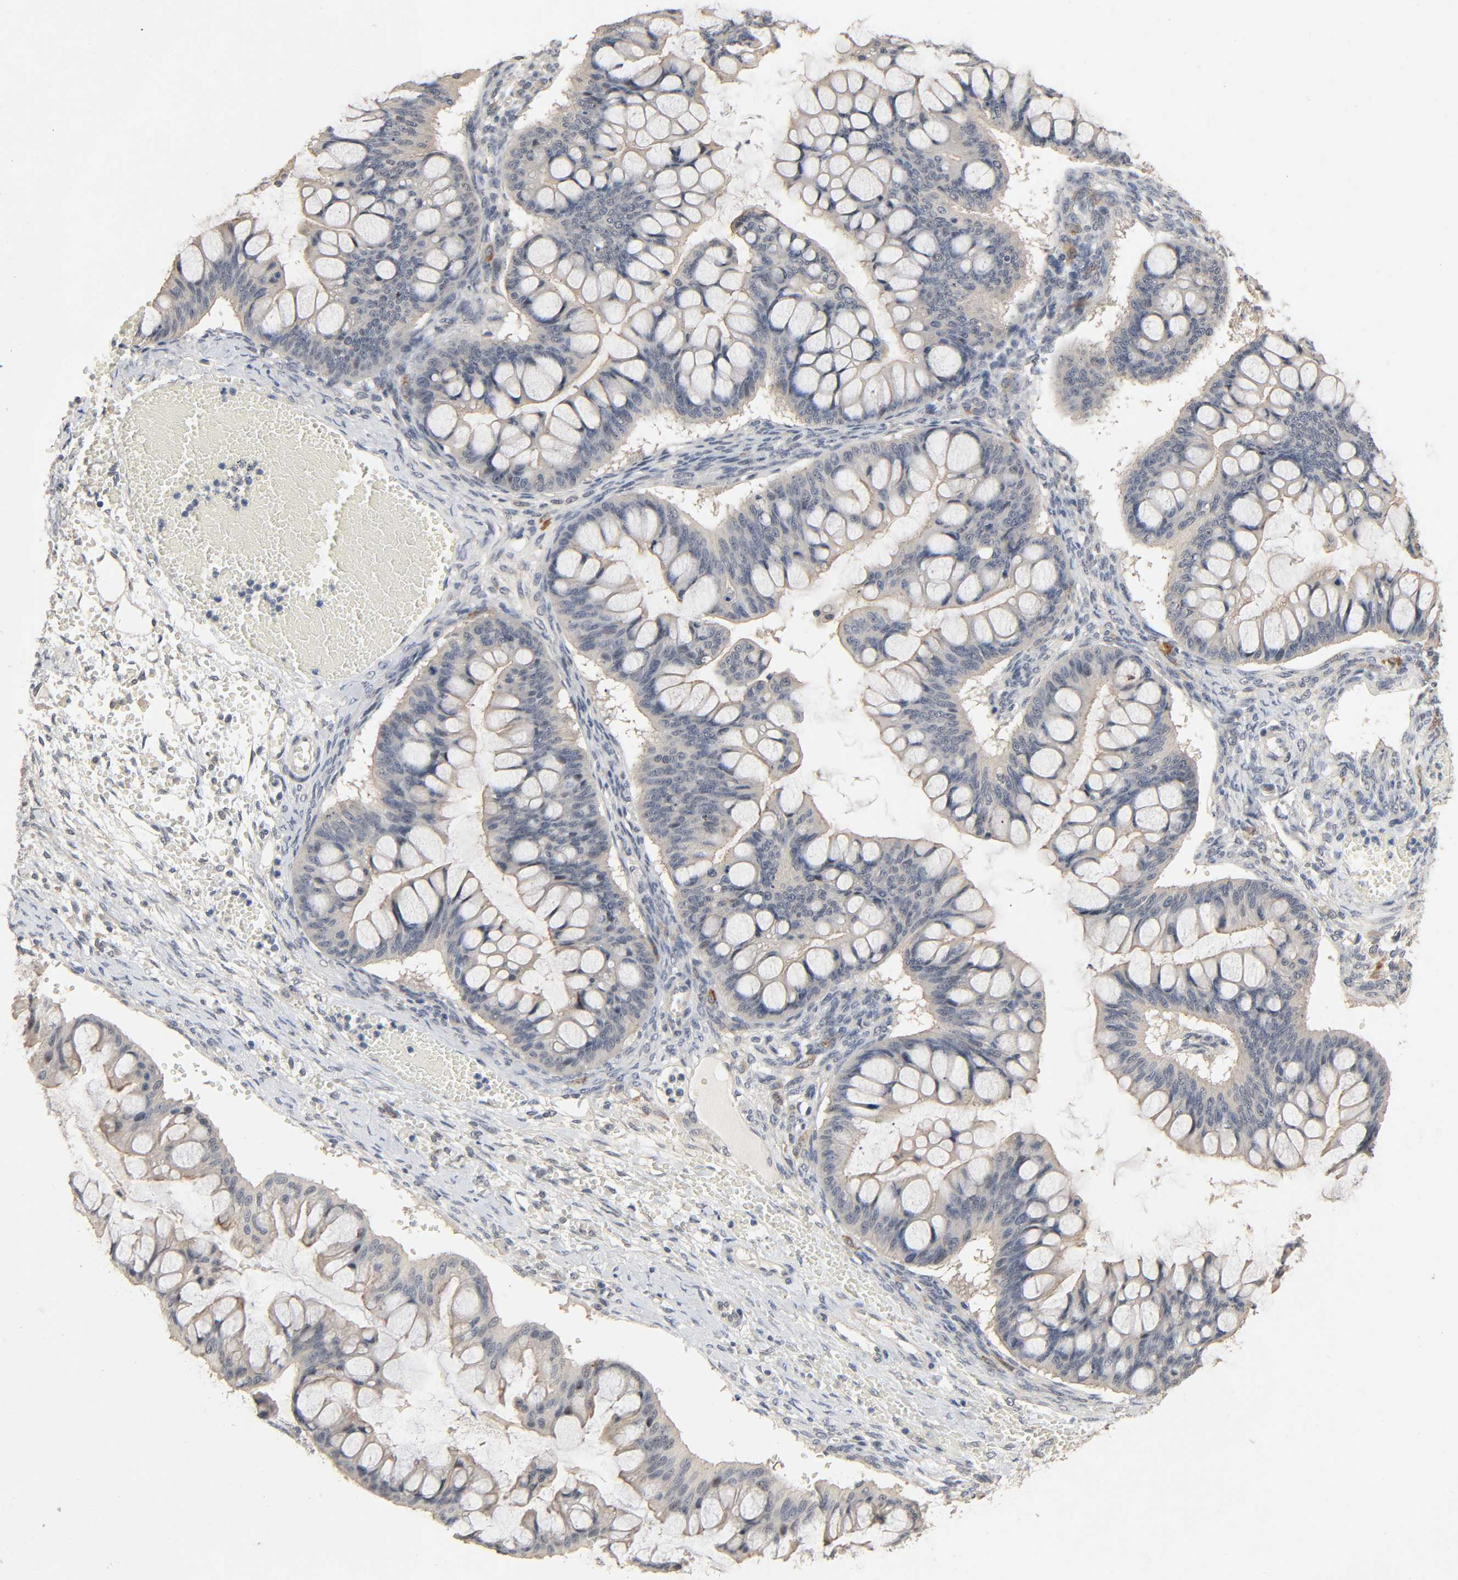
{"staining": {"intensity": "negative", "quantity": "none", "location": "none"}, "tissue": "ovarian cancer", "cell_type": "Tumor cells", "image_type": "cancer", "snomed": [{"axis": "morphology", "description": "Cystadenocarcinoma, mucinous, NOS"}, {"axis": "topography", "description": "Ovary"}], "caption": "The image exhibits no staining of tumor cells in ovarian mucinous cystadenocarcinoma.", "gene": "MAGEA8", "patient": {"sex": "female", "age": 73}}